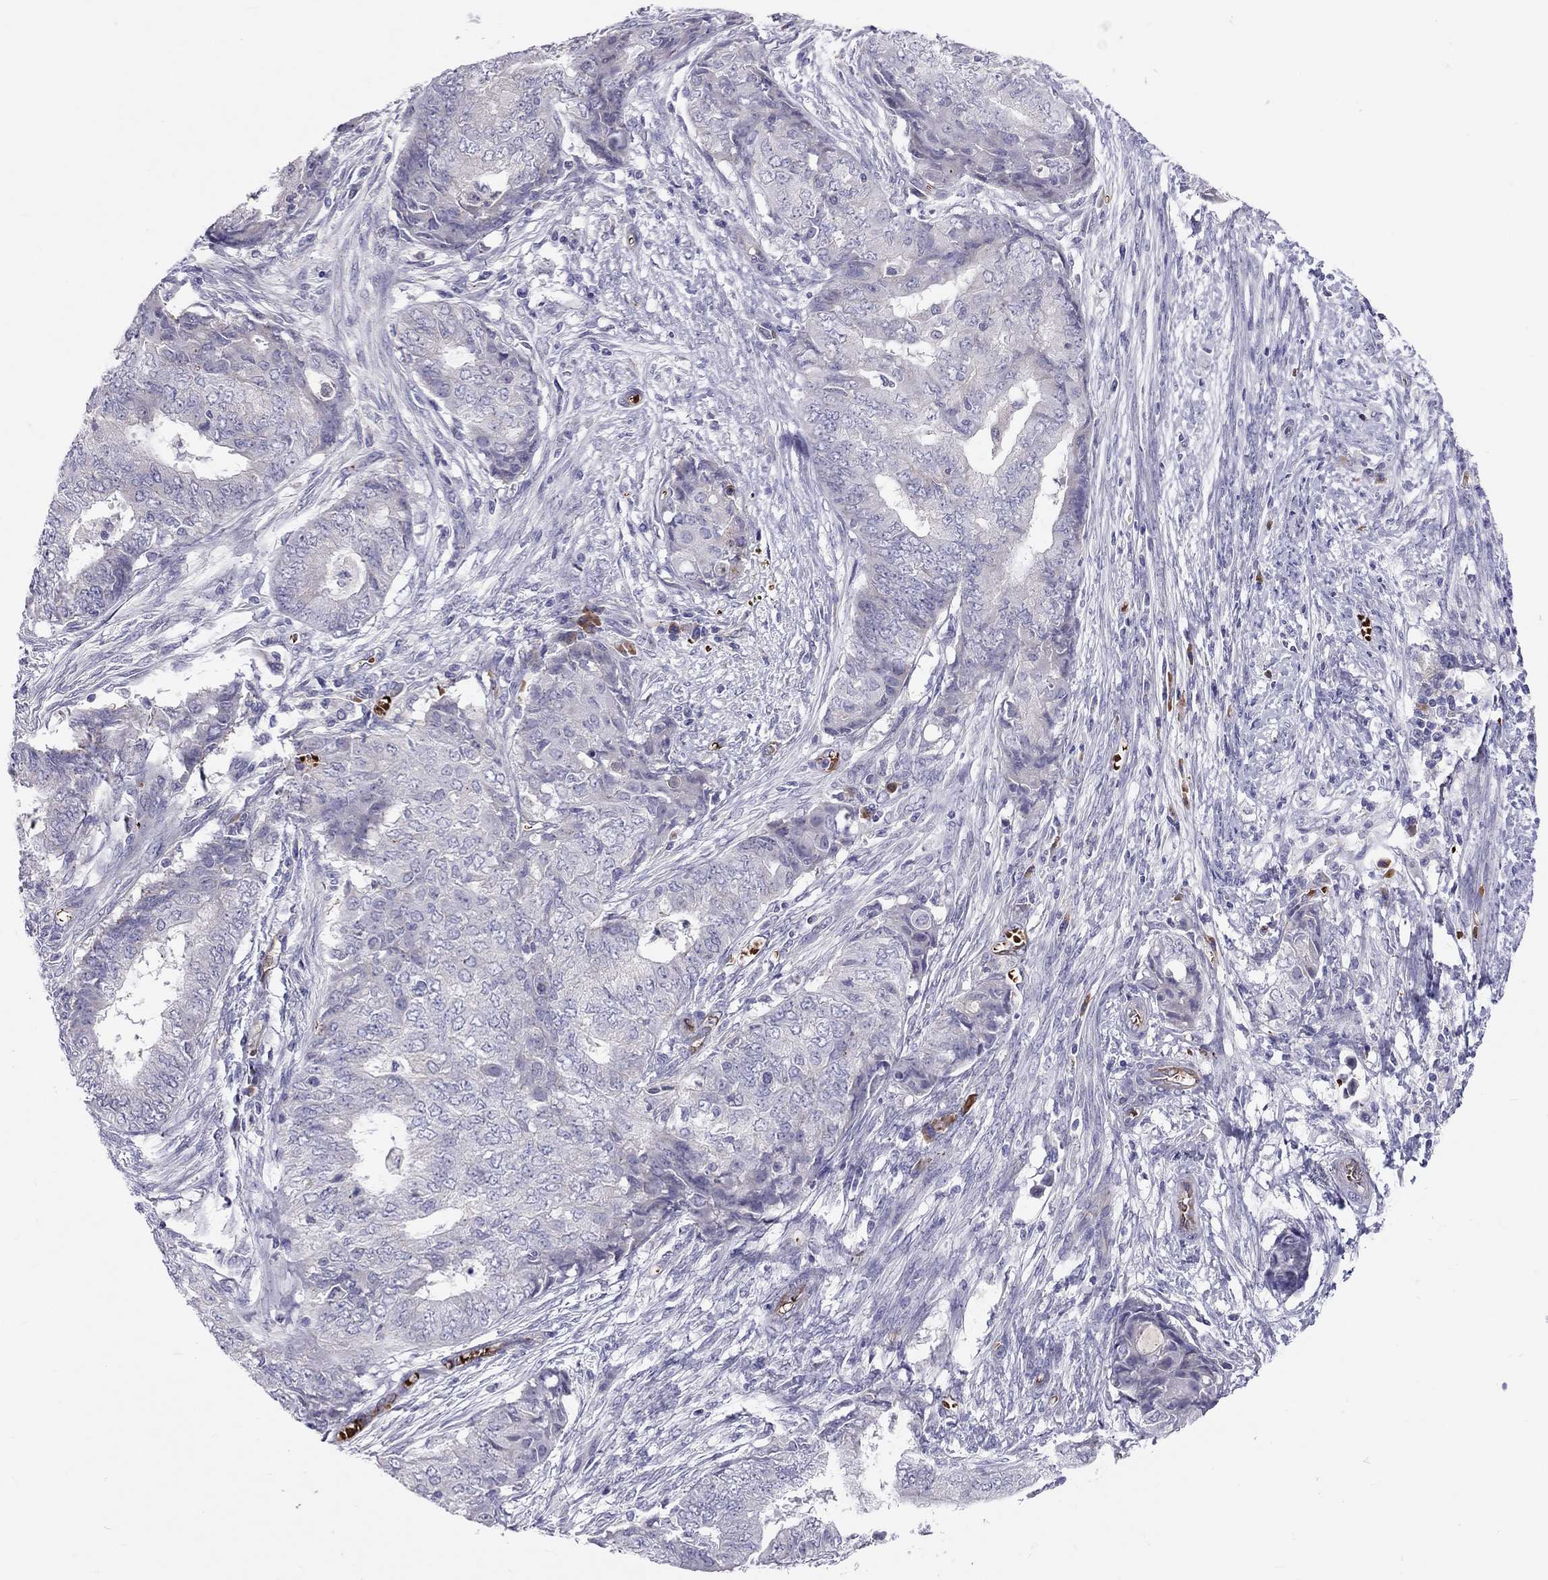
{"staining": {"intensity": "negative", "quantity": "none", "location": "none"}, "tissue": "endometrial cancer", "cell_type": "Tumor cells", "image_type": "cancer", "snomed": [{"axis": "morphology", "description": "Adenocarcinoma, NOS"}, {"axis": "topography", "description": "Endometrium"}], "caption": "IHC micrograph of neoplastic tissue: human endometrial cancer stained with DAB (3,3'-diaminobenzidine) demonstrates no significant protein positivity in tumor cells. (Brightfield microscopy of DAB immunohistochemistry at high magnification).", "gene": "FRMD1", "patient": {"sex": "female", "age": 62}}